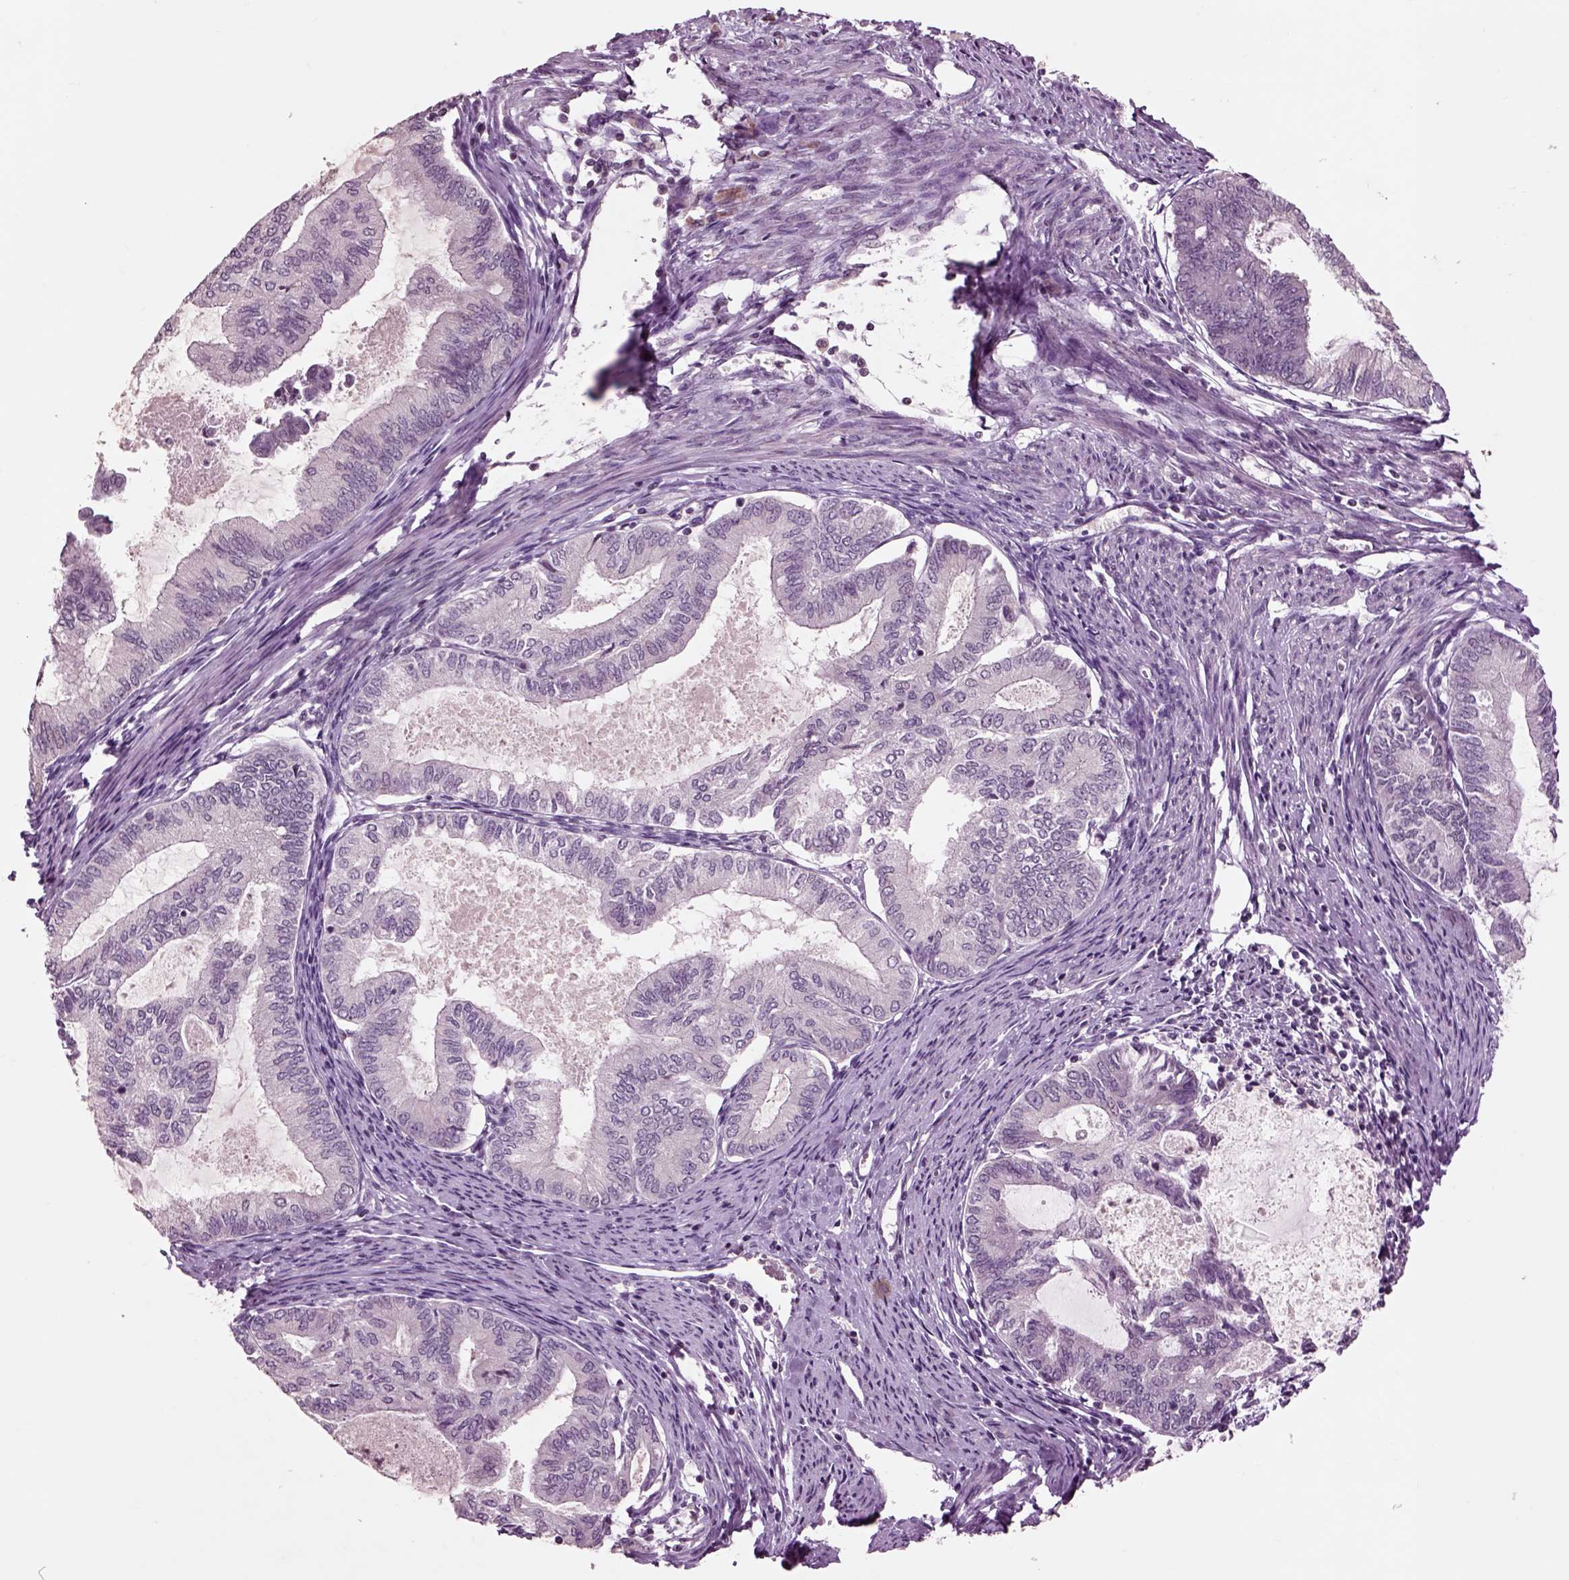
{"staining": {"intensity": "negative", "quantity": "none", "location": "none"}, "tissue": "endometrial cancer", "cell_type": "Tumor cells", "image_type": "cancer", "snomed": [{"axis": "morphology", "description": "Adenocarcinoma, NOS"}, {"axis": "topography", "description": "Endometrium"}], "caption": "The histopathology image shows no significant staining in tumor cells of endometrial cancer.", "gene": "CHGB", "patient": {"sex": "female", "age": 86}}